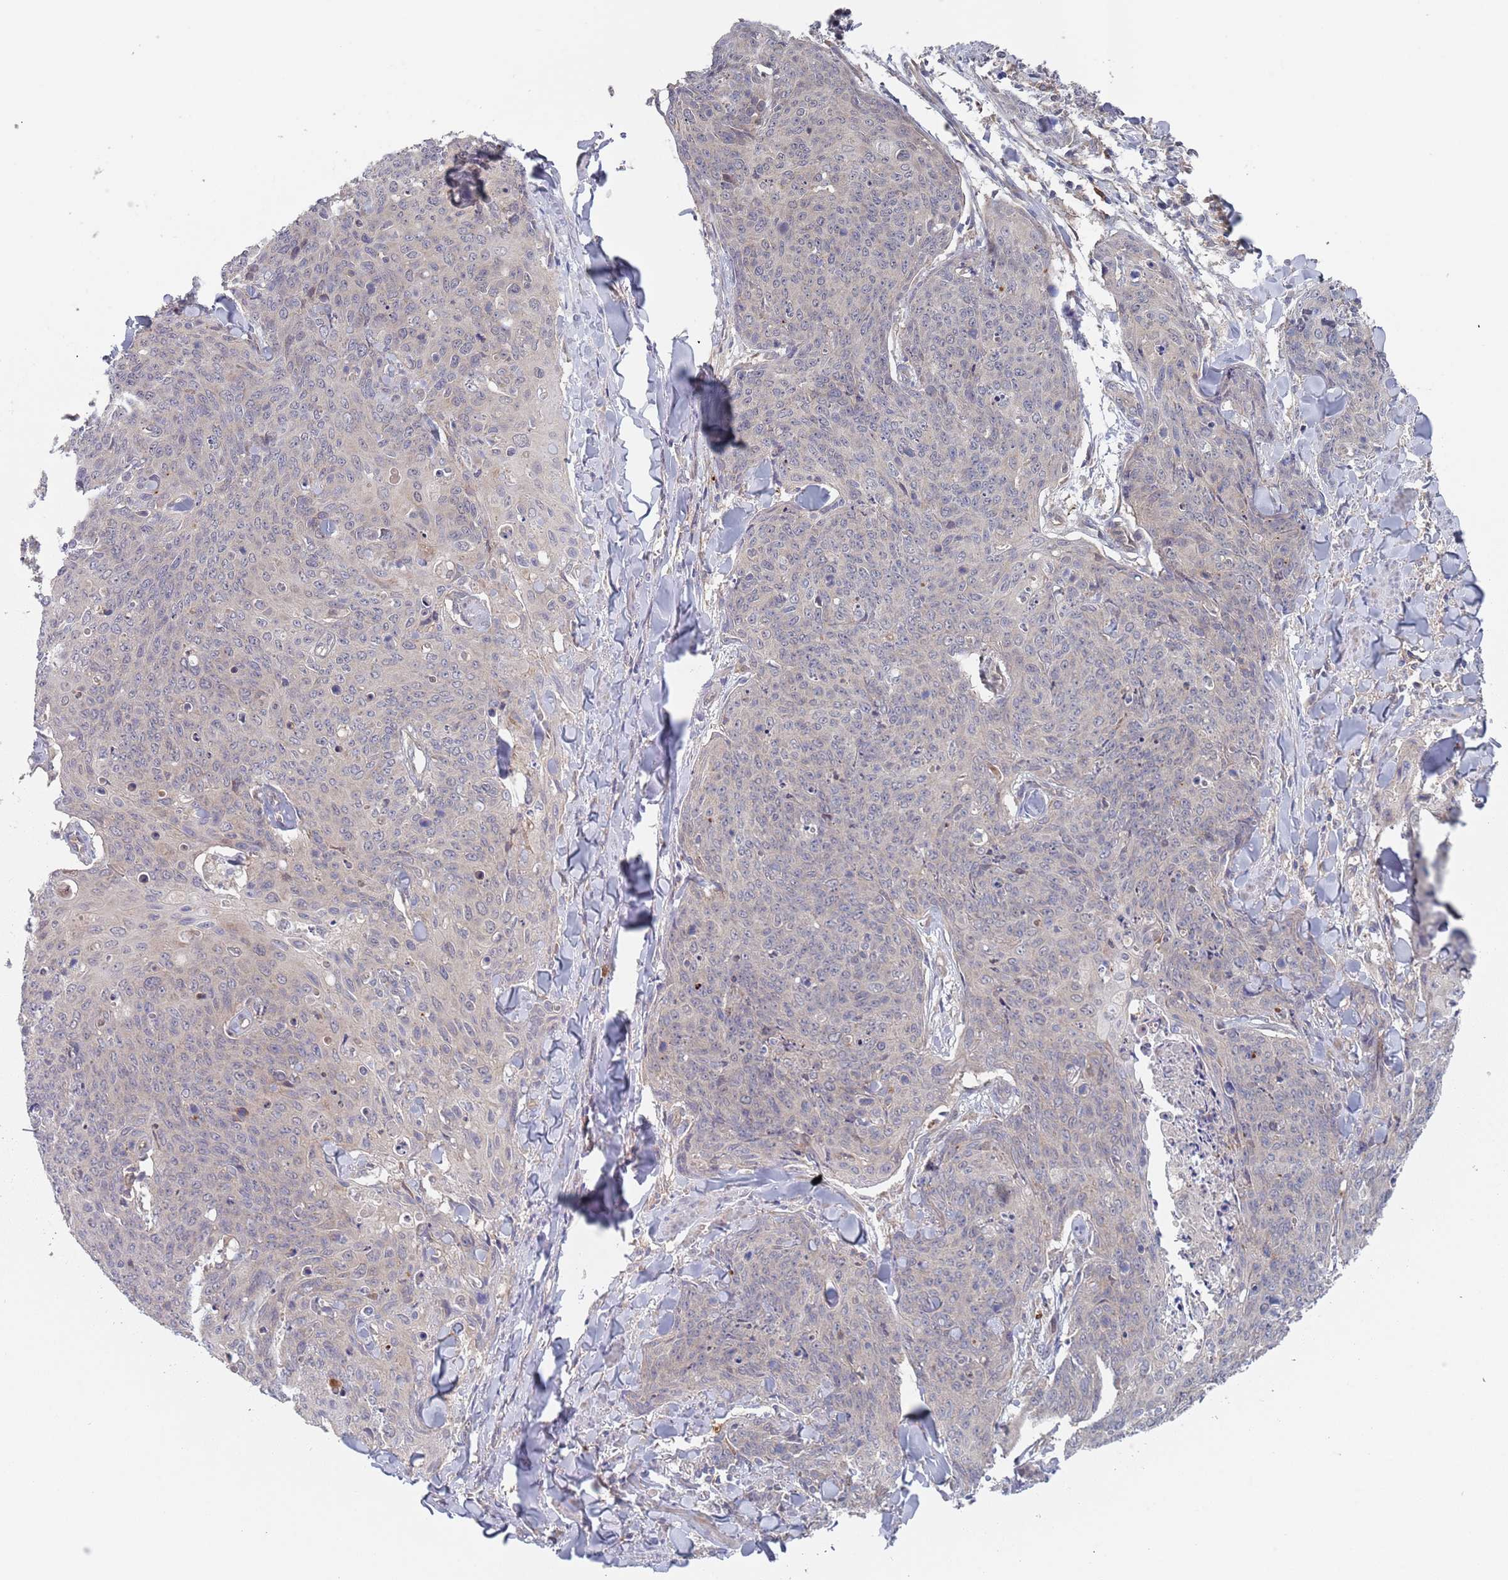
{"staining": {"intensity": "negative", "quantity": "none", "location": "none"}, "tissue": "skin cancer", "cell_type": "Tumor cells", "image_type": "cancer", "snomed": [{"axis": "morphology", "description": "Squamous cell carcinoma, NOS"}, {"axis": "topography", "description": "Skin"}, {"axis": "topography", "description": "Vulva"}], "caption": "The IHC micrograph has no significant positivity in tumor cells of skin squamous cell carcinoma tissue. The staining was performed using DAB to visualize the protein expression in brown, while the nuclei were stained in blue with hematoxylin (Magnification: 20x).", "gene": "ZNF140", "patient": {"sex": "female", "age": 85}}